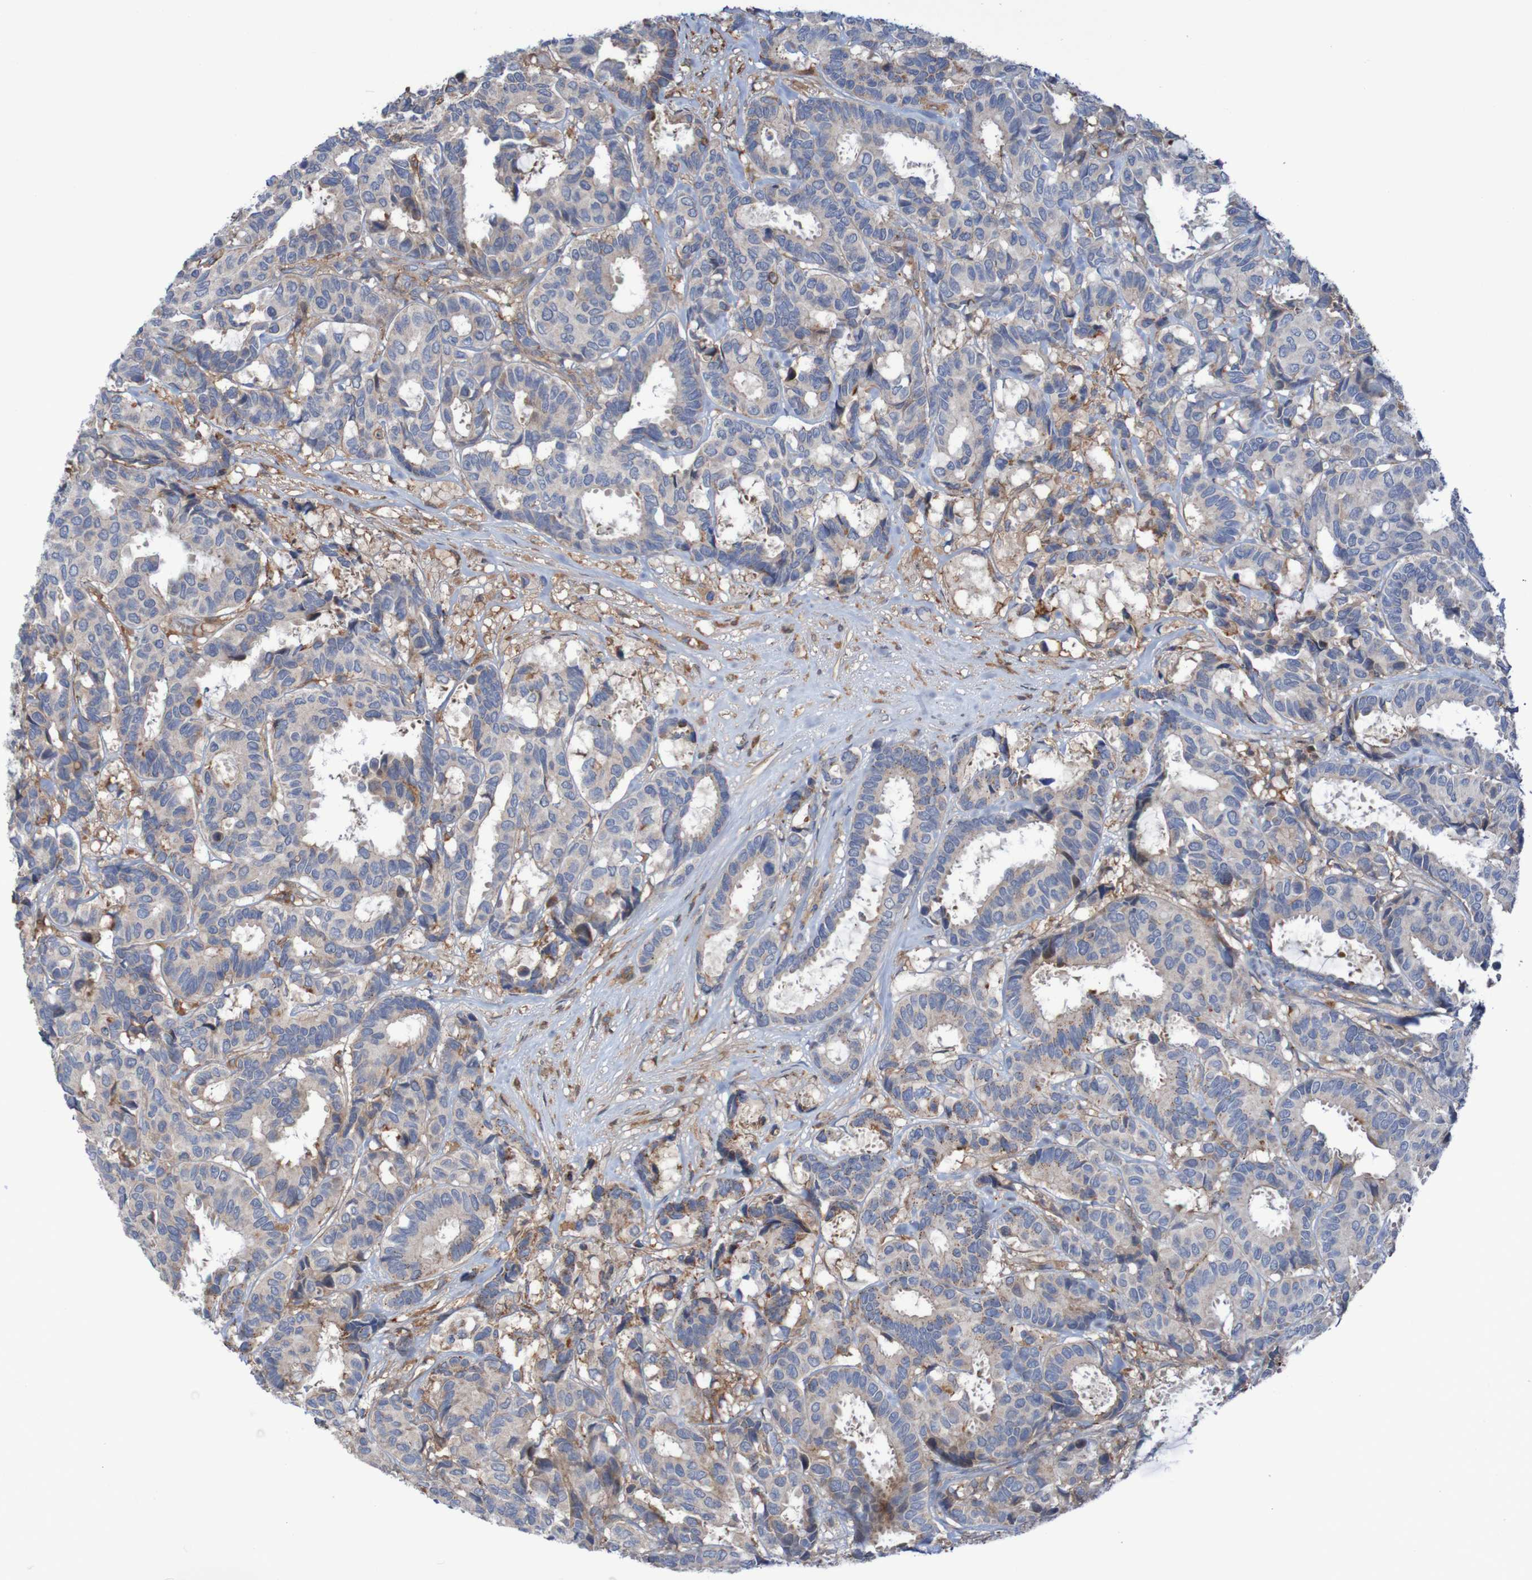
{"staining": {"intensity": "weak", "quantity": ">75%", "location": "cytoplasmic/membranous"}, "tissue": "breast cancer", "cell_type": "Tumor cells", "image_type": "cancer", "snomed": [{"axis": "morphology", "description": "Duct carcinoma"}, {"axis": "topography", "description": "Breast"}], "caption": "Human intraductal carcinoma (breast) stained with a protein marker exhibits weak staining in tumor cells.", "gene": "PDGFB", "patient": {"sex": "female", "age": 87}}